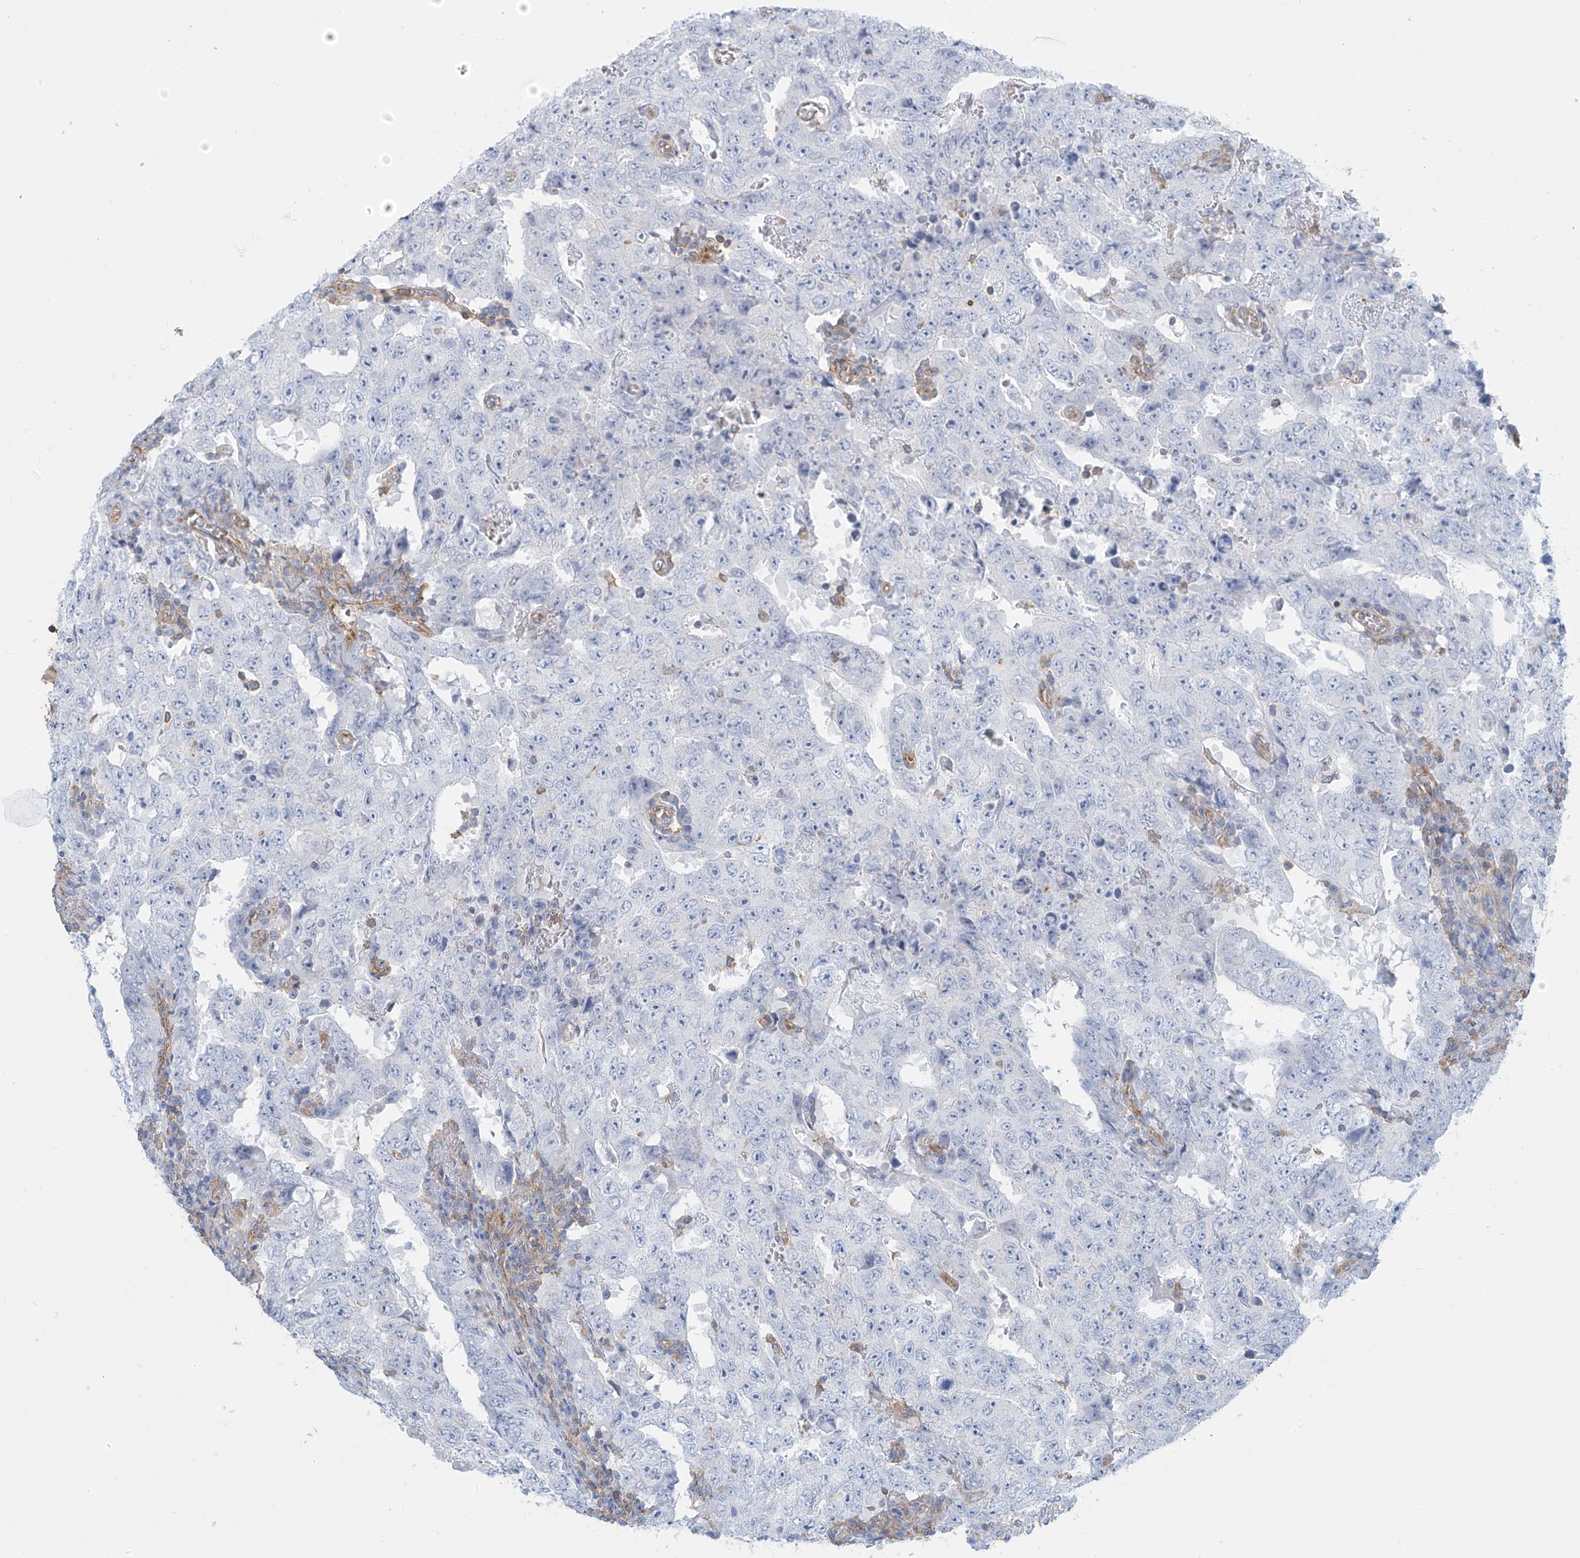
{"staining": {"intensity": "negative", "quantity": "none", "location": "none"}, "tissue": "testis cancer", "cell_type": "Tumor cells", "image_type": "cancer", "snomed": [{"axis": "morphology", "description": "Carcinoma, Embryonal, NOS"}, {"axis": "topography", "description": "Testis"}], "caption": "Immunohistochemical staining of testis cancer reveals no significant staining in tumor cells.", "gene": "ZNF846", "patient": {"sex": "male", "age": 26}}